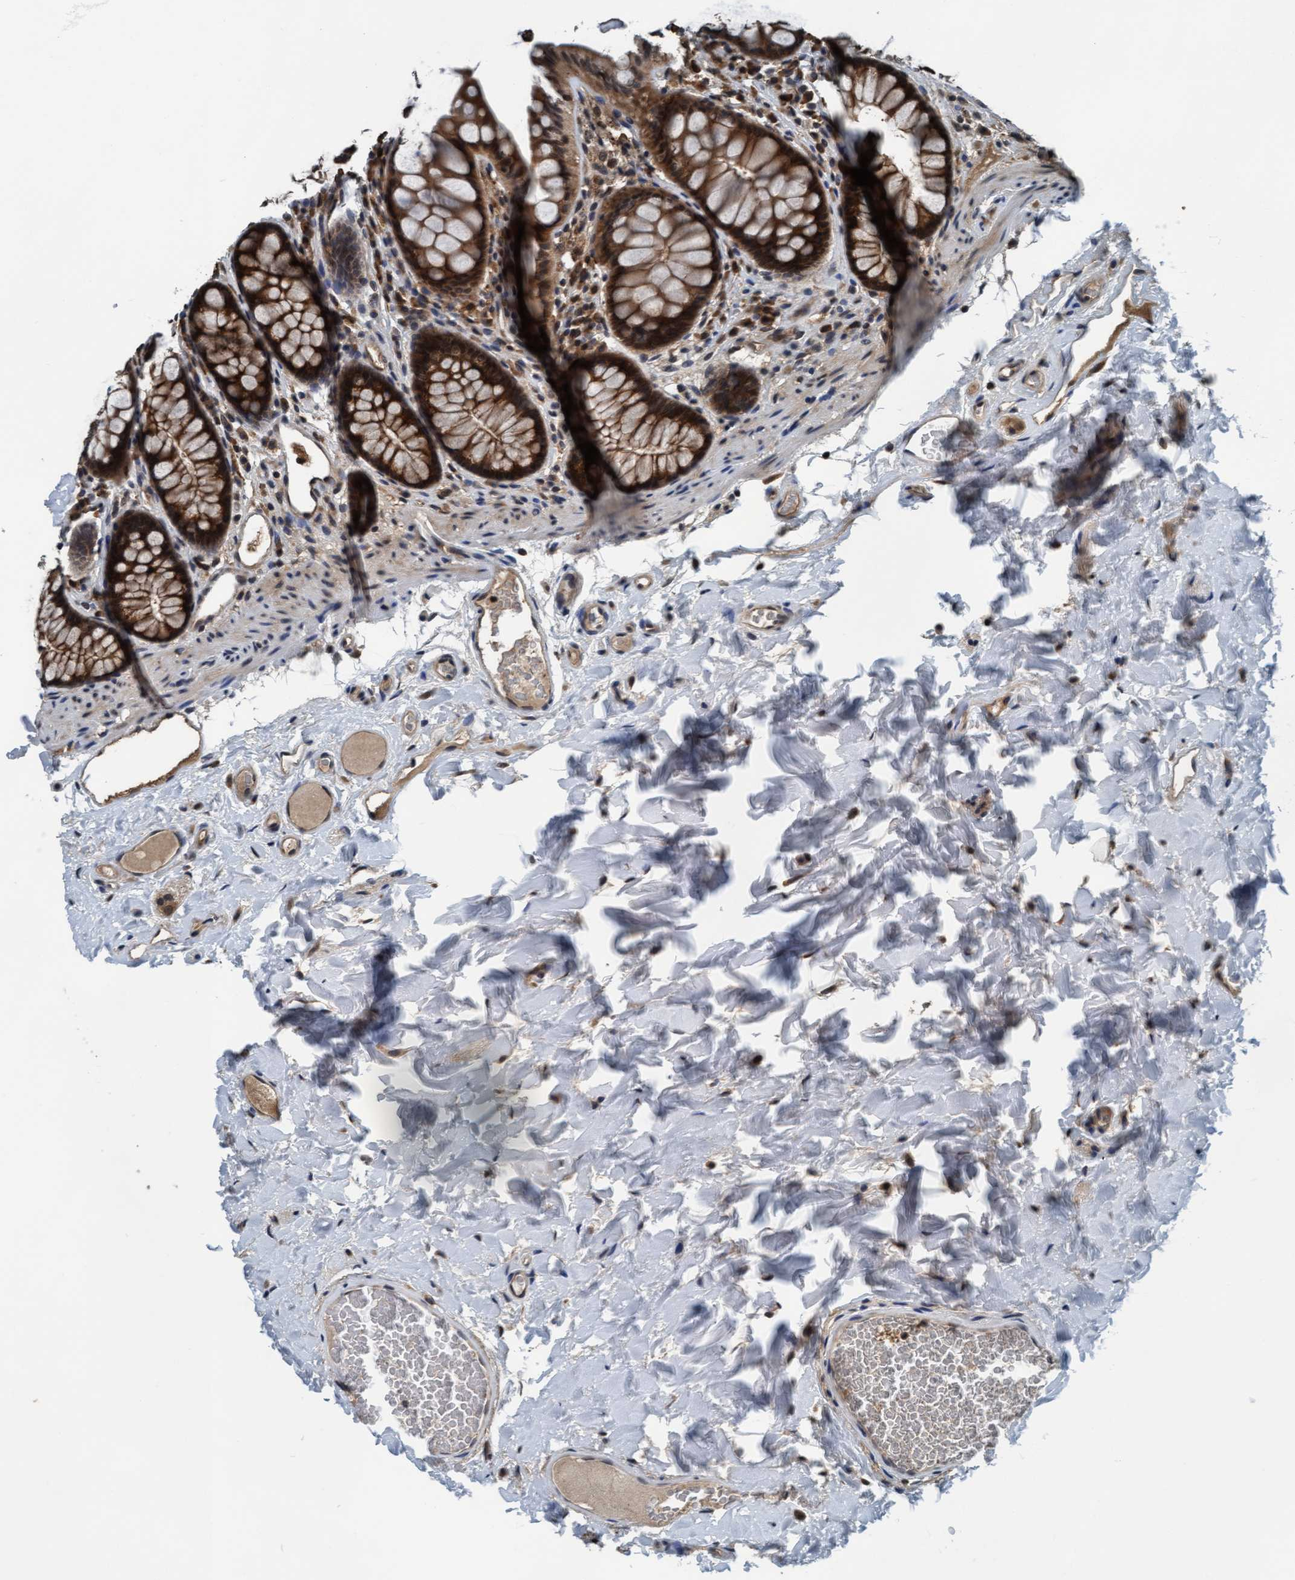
{"staining": {"intensity": "weak", "quantity": "25%-75%", "location": "cytoplasmic/membranous"}, "tissue": "colon", "cell_type": "Endothelial cells", "image_type": "normal", "snomed": [{"axis": "morphology", "description": "Normal tissue, NOS"}, {"axis": "topography", "description": "Colon"}], "caption": "Colon stained with IHC displays weak cytoplasmic/membranous positivity in about 25%-75% of endothelial cells. (IHC, brightfield microscopy, high magnification).", "gene": "WASF1", "patient": {"sex": "female", "age": 55}}